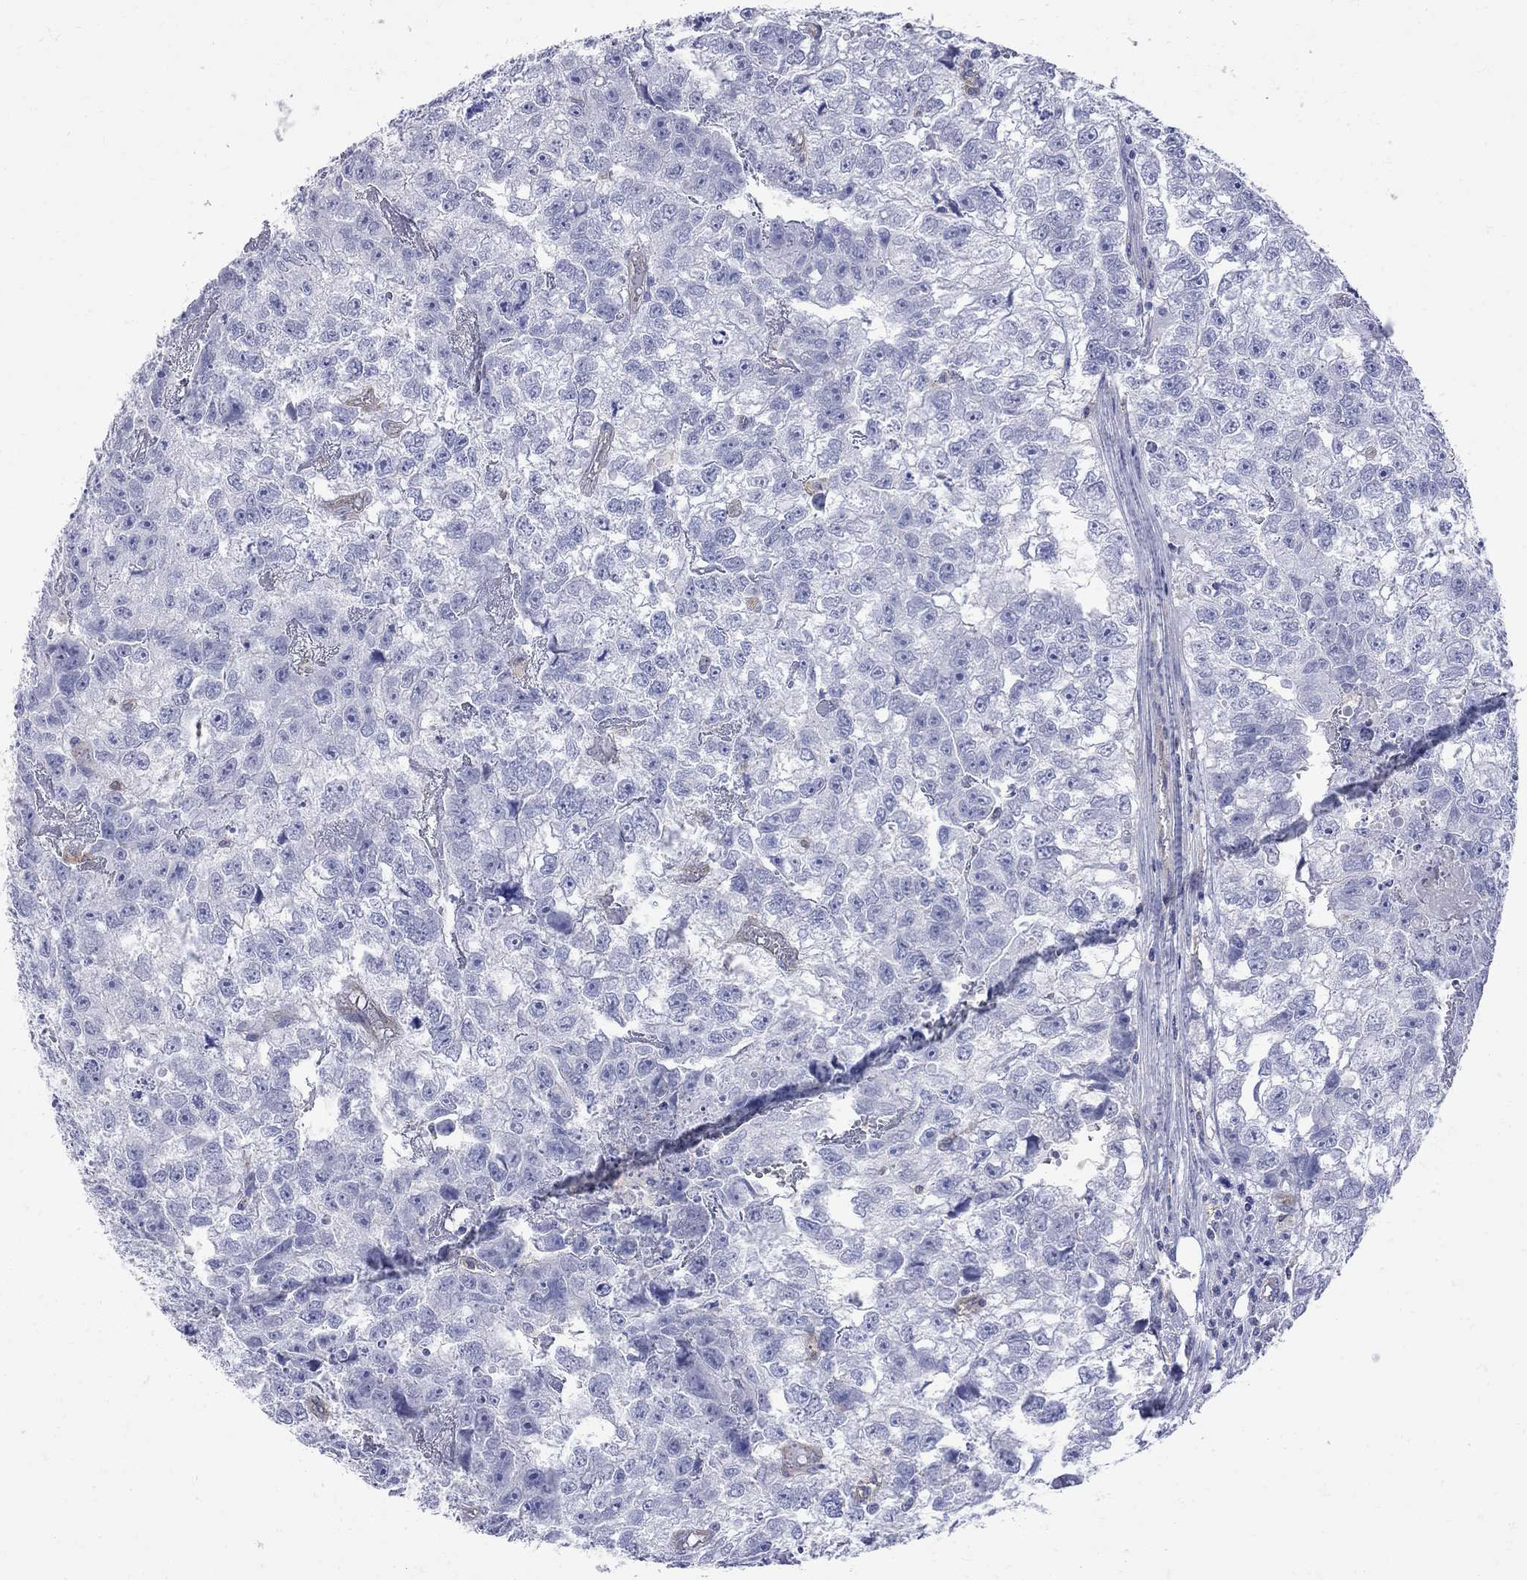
{"staining": {"intensity": "negative", "quantity": "none", "location": "none"}, "tissue": "testis cancer", "cell_type": "Tumor cells", "image_type": "cancer", "snomed": [{"axis": "morphology", "description": "Carcinoma, Embryonal, NOS"}, {"axis": "morphology", "description": "Teratoma, malignant, NOS"}, {"axis": "topography", "description": "Testis"}], "caption": "An immunohistochemistry (IHC) micrograph of testis cancer (embryonal carcinoma) is shown. There is no staining in tumor cells of testis cancer (embryonal carcinoma).", "gene": "ABI3", "patient": {"sex": "male", "age": 44}}